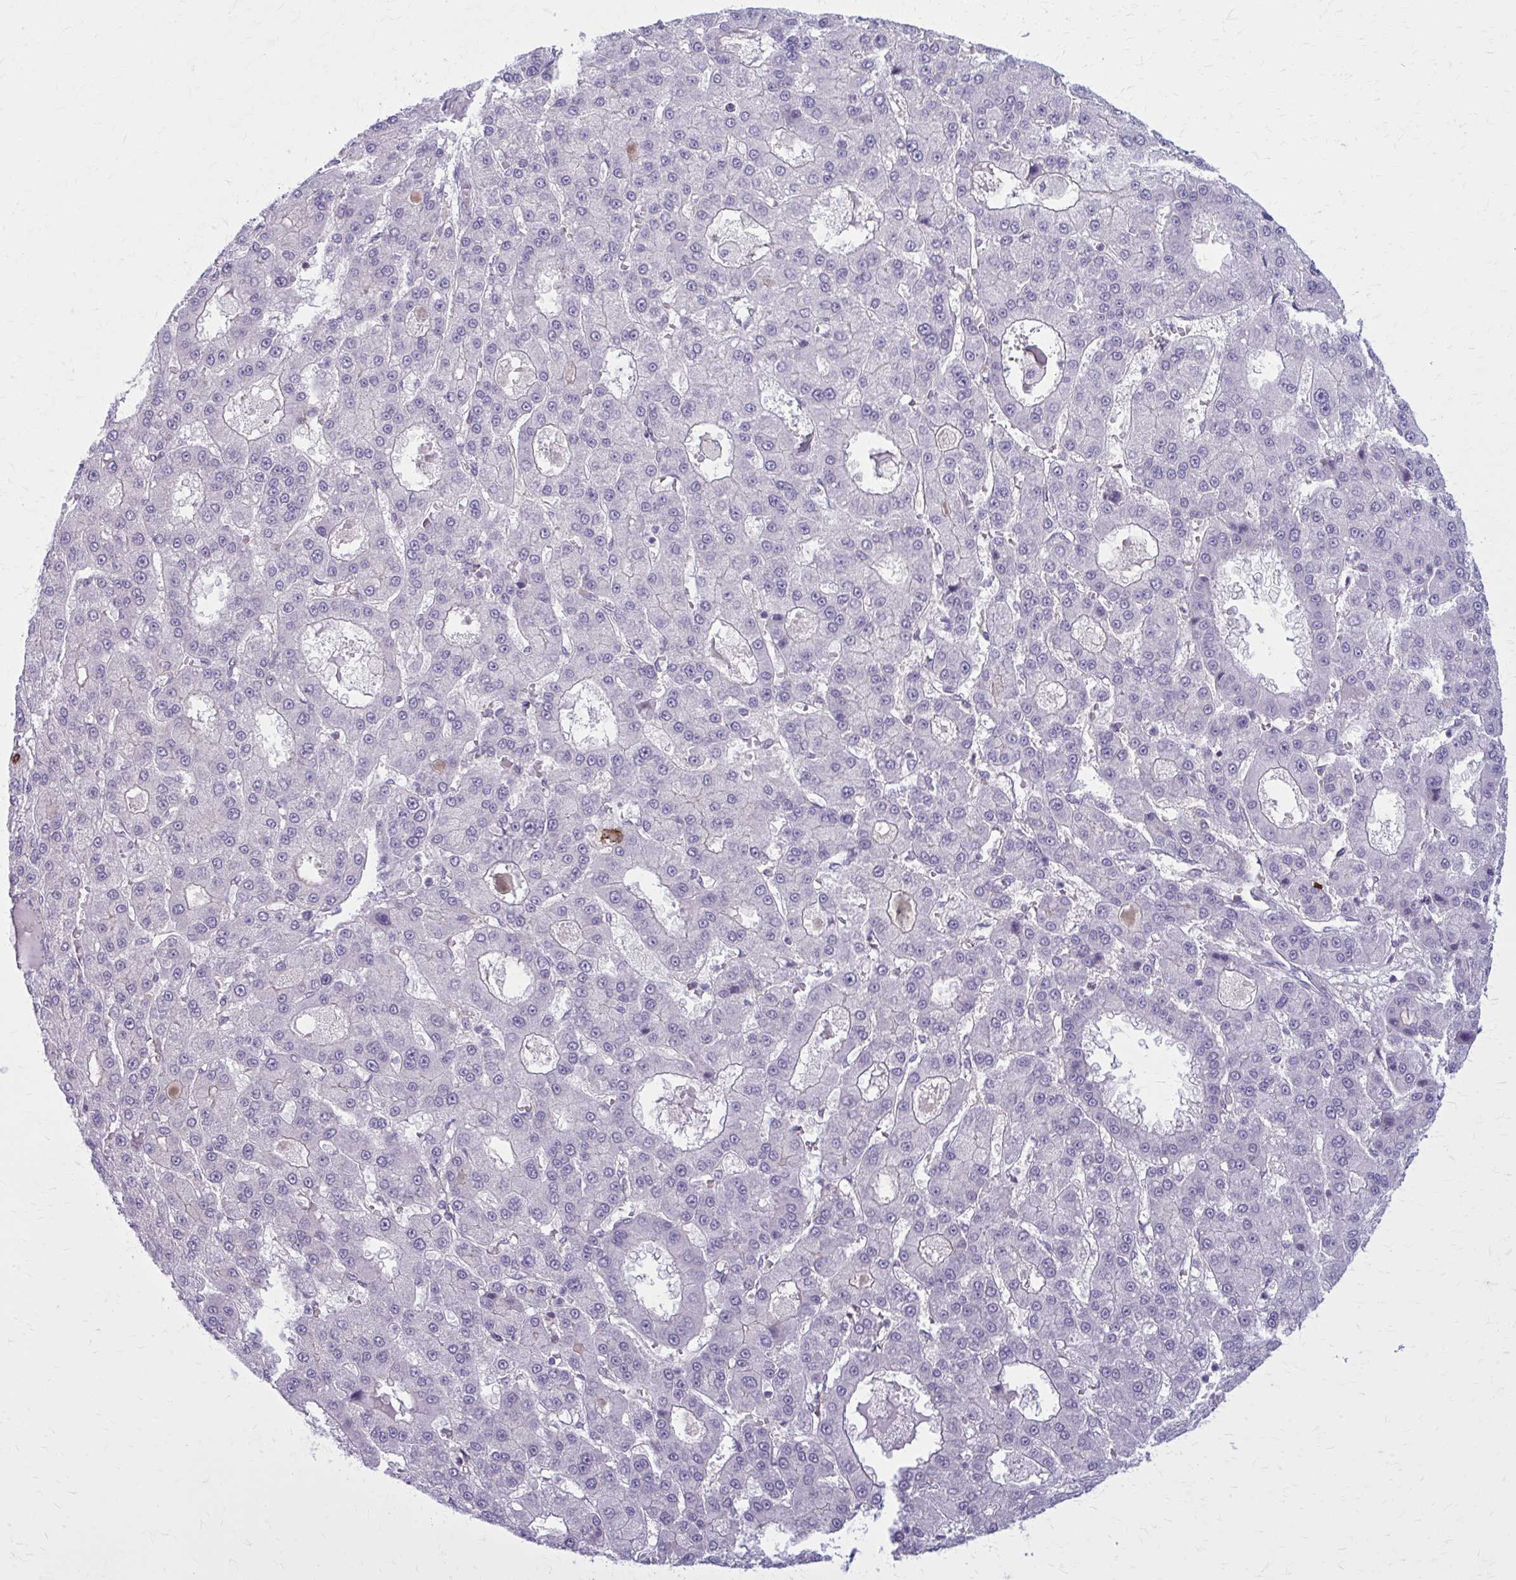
{"staining": {"intensity": "negative", "quantity": "none", "location": "none"}, "tissue": "liver cancer", "cell_type": "Tumor cells", "image_type": "cancer", "snomed": [{"axis": "morphology", "description": "Carcinoma, Hepatocellular, NOS"}, {"axis": "topography", "description": "Liver"}], "caption": "Human liver cancer stained for a protein using immunohistochemistry (IHC) exhibits no positivity in tumor cells.", "gene": "CD38", "patient": {"sex": "male", "age": 70}}